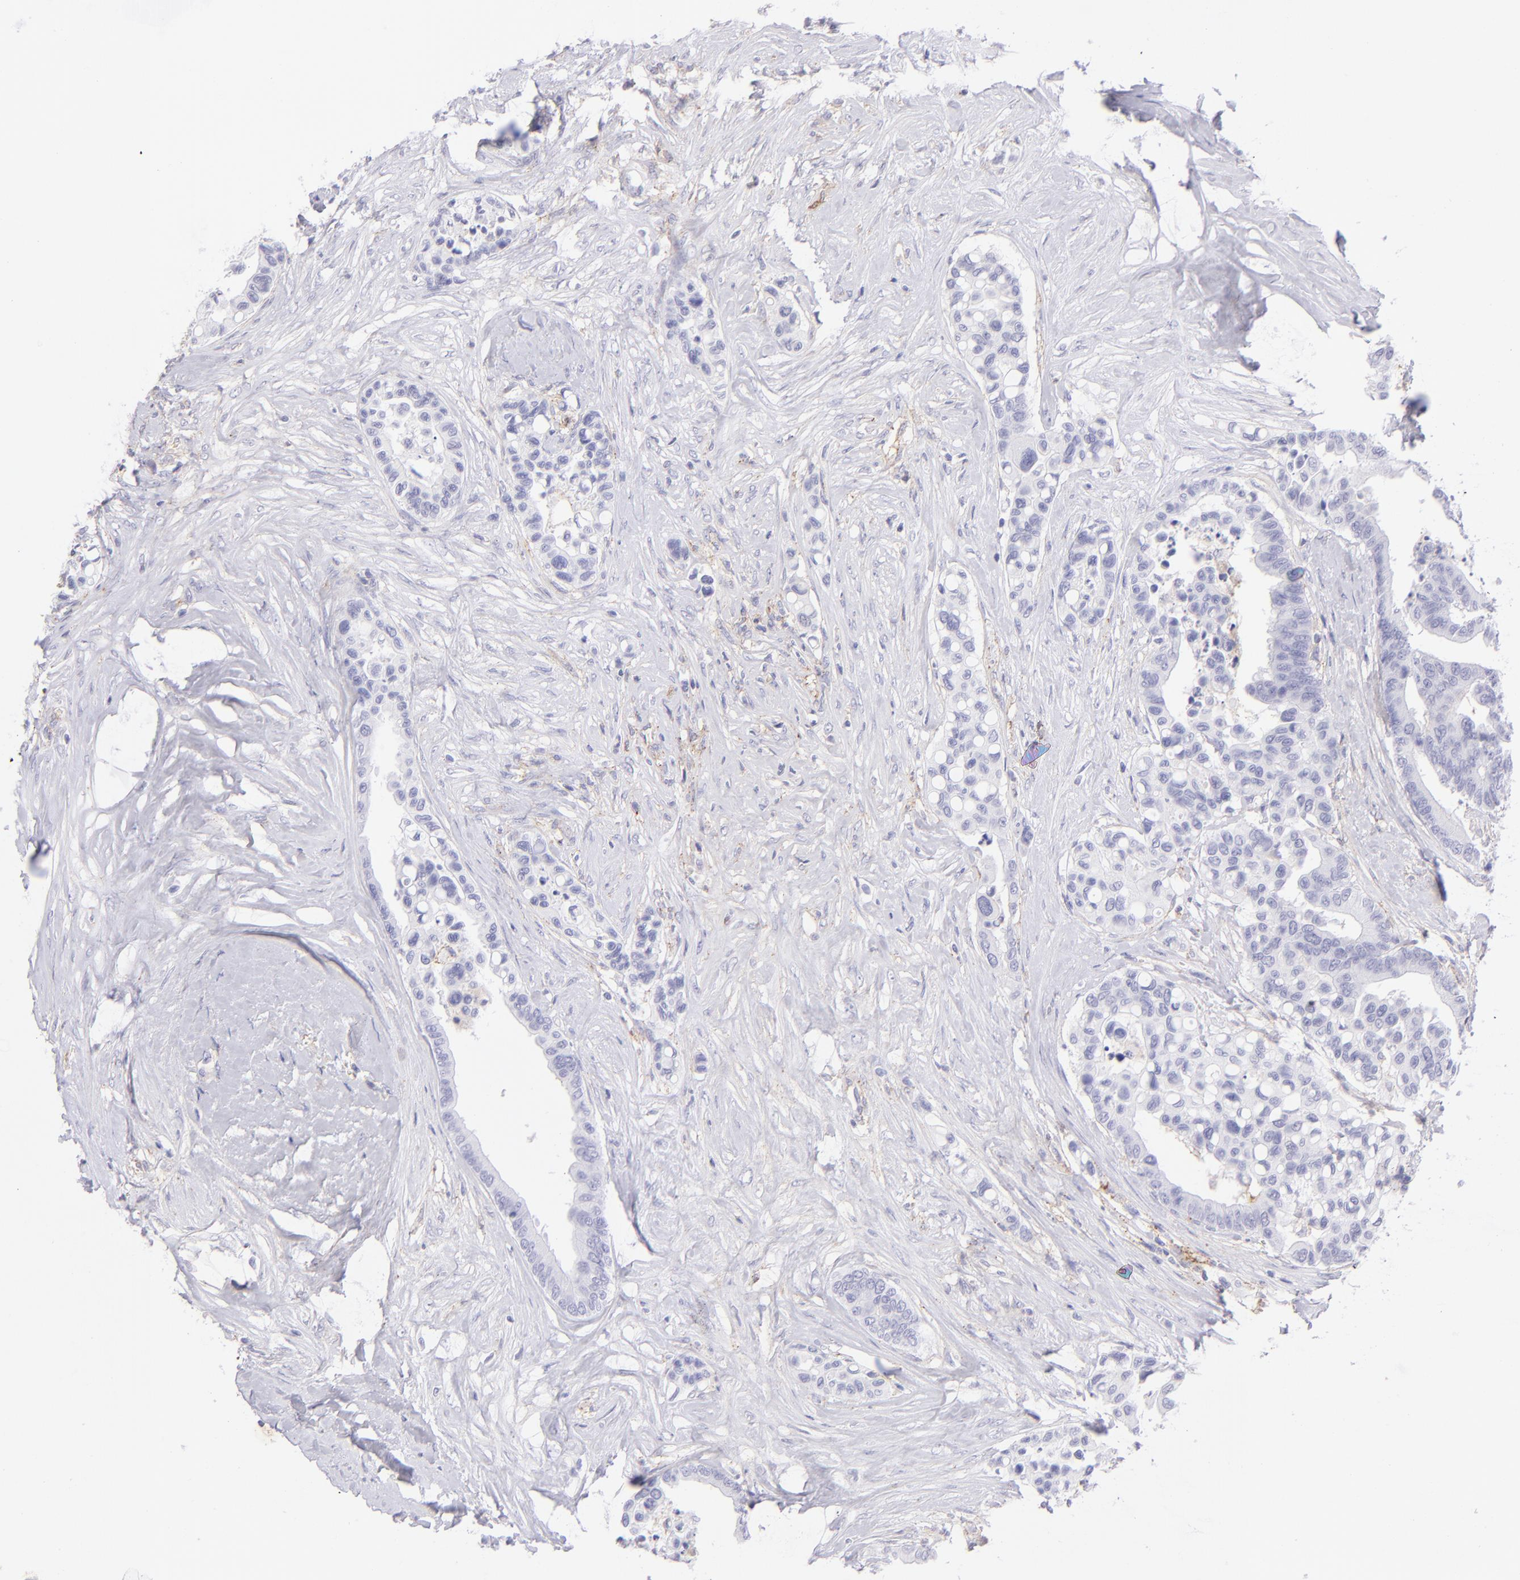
{"staining": {"intensity": "negative", "quantity": "none", "location": "none"}, "tissue": "colorectal cancer", "cell_type": "Tumor cells", "image_type": "cancer", "snomed": [{"axis": "morphology", "description": "Adenocarcinoma, NOS"}, {"axis": "topography", "description": "Colon"}], "caption": "Human adenocarcinoma (colorectal) stained for a protein using immunohistochemistry exhibits no staining in tumor cells.", "gene": "CD81", "patient": {"sex": "male", "age": 82}}